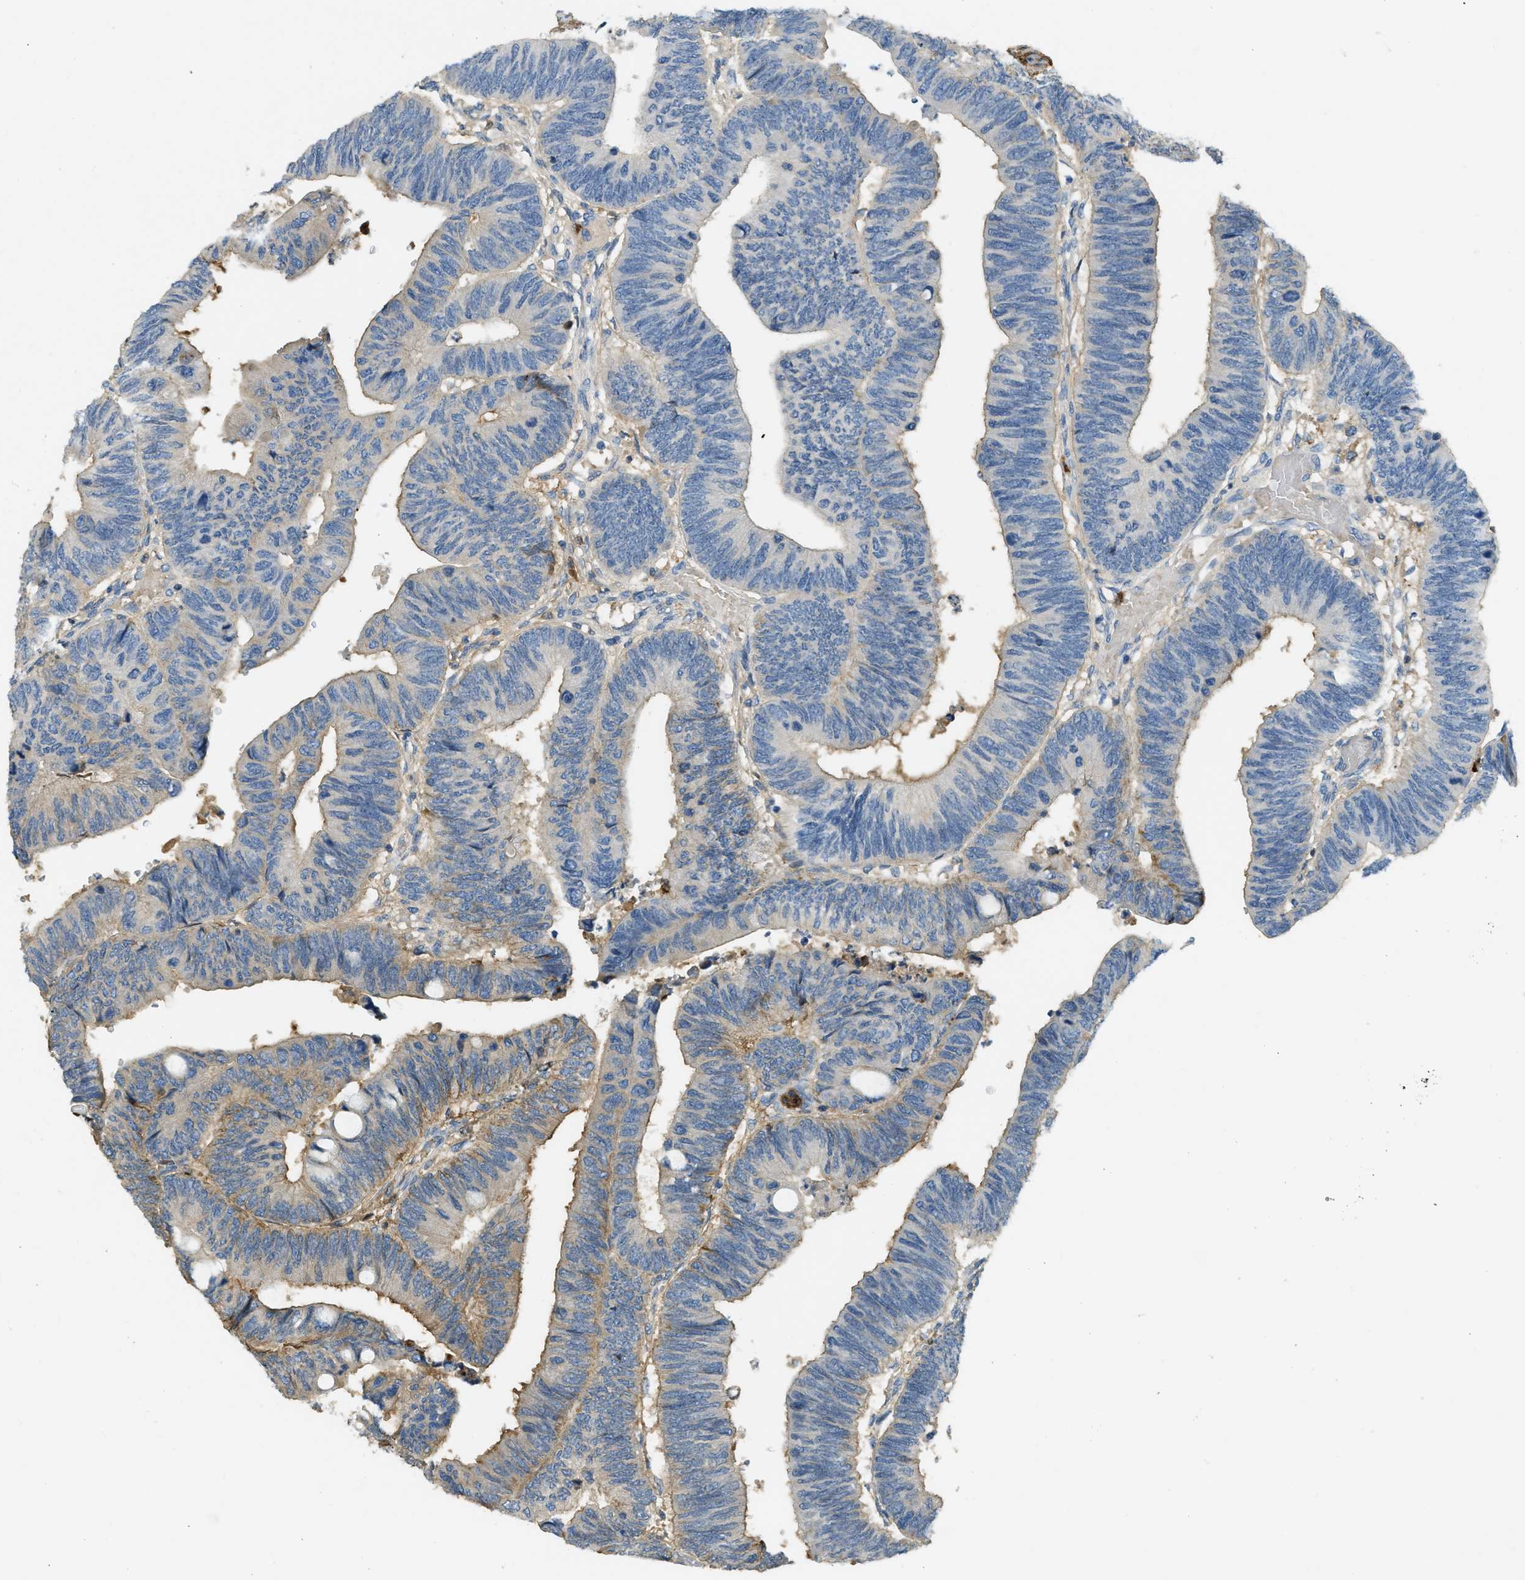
{"staining": {"intensity": "weak", "quantity": "25%-75%", "location": "cytoplasmic/membranous"}, "tissue": "colorectal cancer", "cell_type": "Tumor cells", "image_type": "cancer", "snomed": [{"axis": "morphology", "description": "Normal tissue, NOS"}, {"axis": "morphology", "description": "Adenocarcinoma, NOS"}, {"axis": "topography", "description": "Rectum"}, {"axis": "topography", "description": "Peripheral nerve tissue"}], "caption": "Protein expression by immunohistochemistry displays weak cytoplasmic/membranous positivity in approximately 25%-75% of tumor cells in colorectal cancer.", "gene": "PRTN3", "patient": {"sex": "male", "age": 92}}